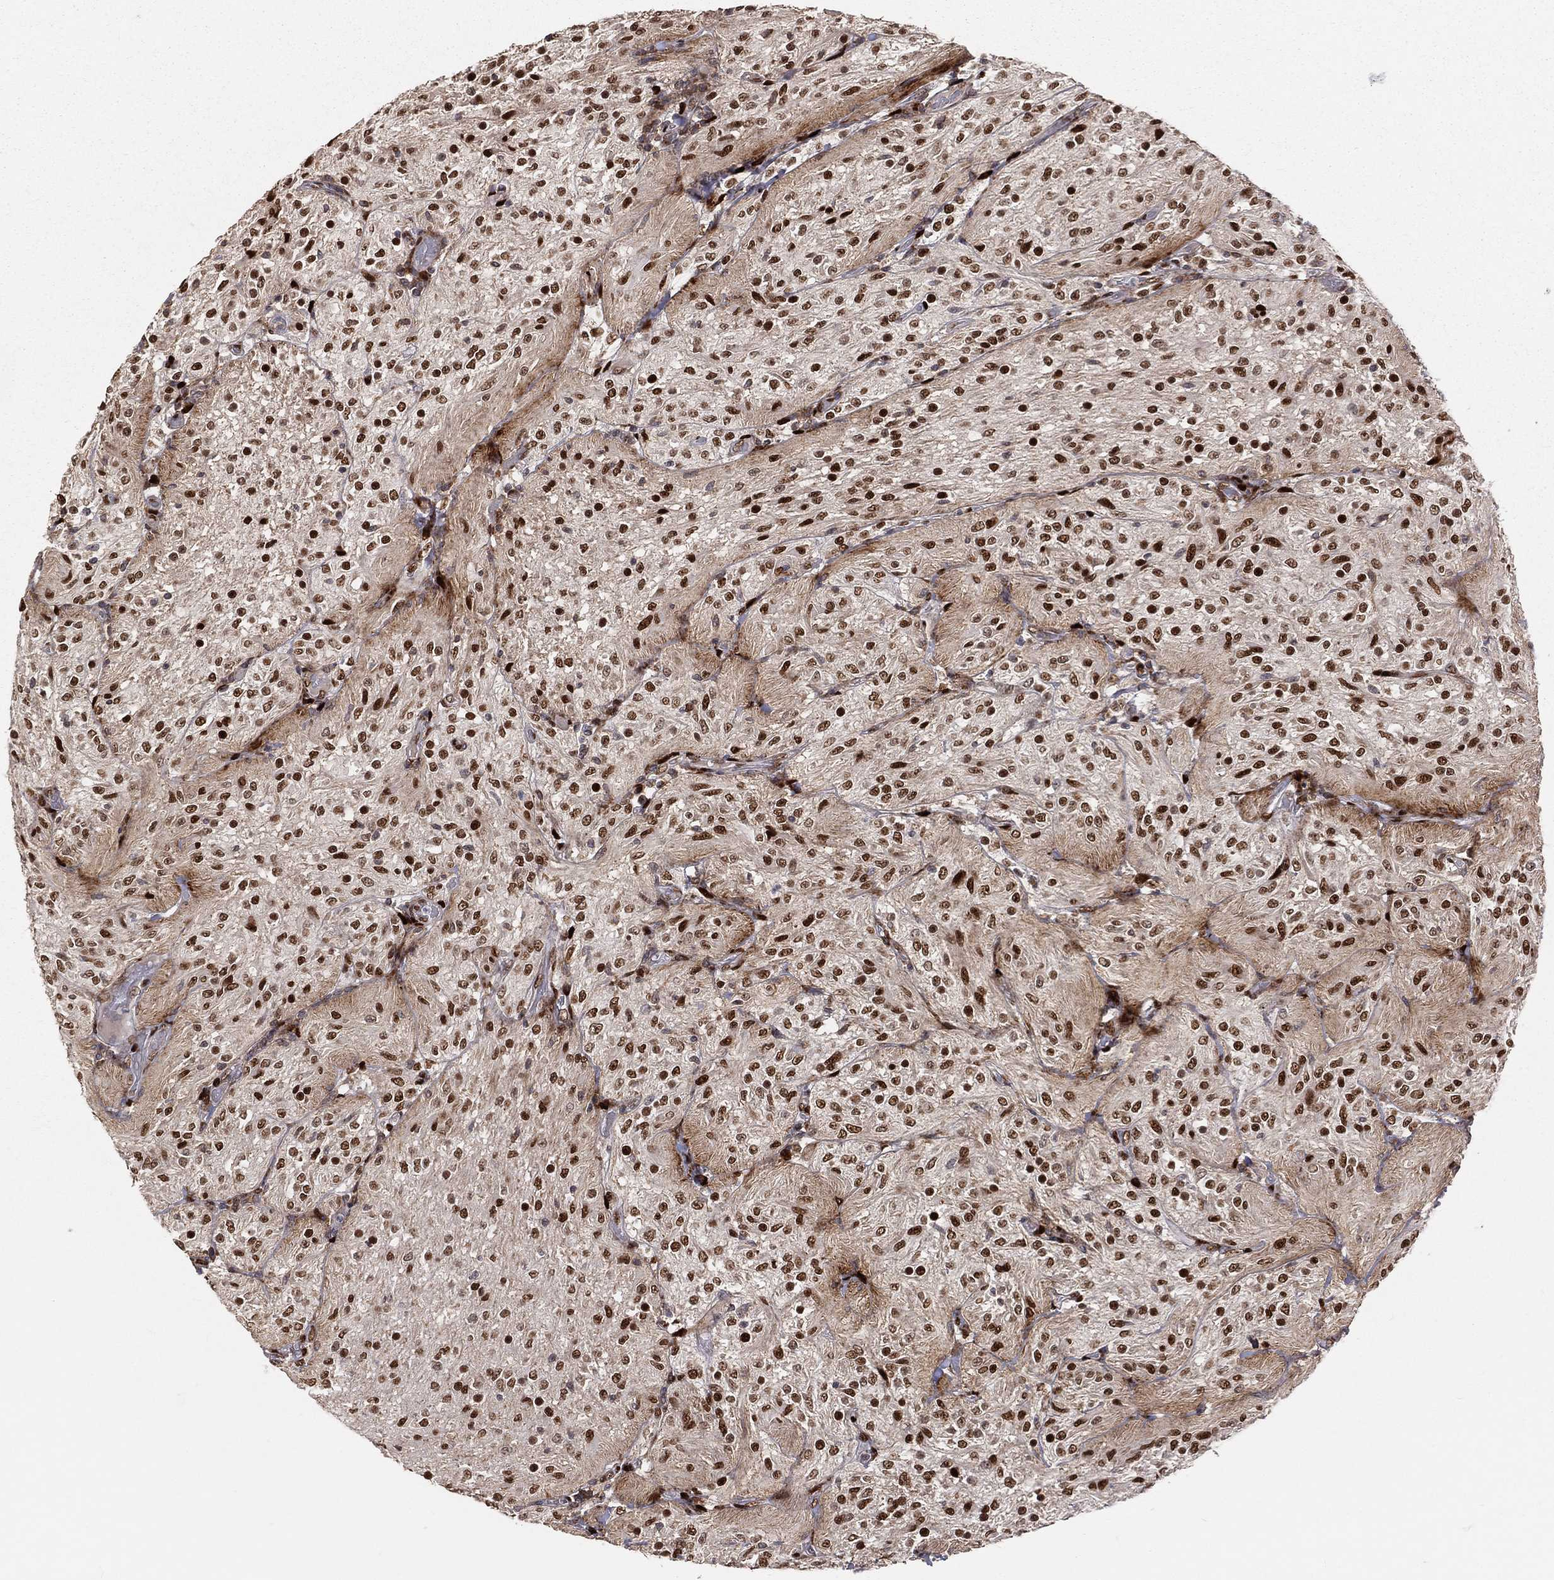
{"staining": {"intensity": "strong", "quantity": ">75%", "location": "nuclear"}, "tissue": "glioma", "cell_type": "Tumor cells", "image_type": "cancer", "snomed": [{"axis": "morphology", "description": "Glioma, malignant, Low grade"}, {"axis": "topography", "description": "Brain"}], "caption": "Human glioma stained with a brown dye reveals strong nuclear positive positivity in approximately >75% of tumor cells.", "gene": "ZEB1", "patient": {"sex": "male", "age": 3}}